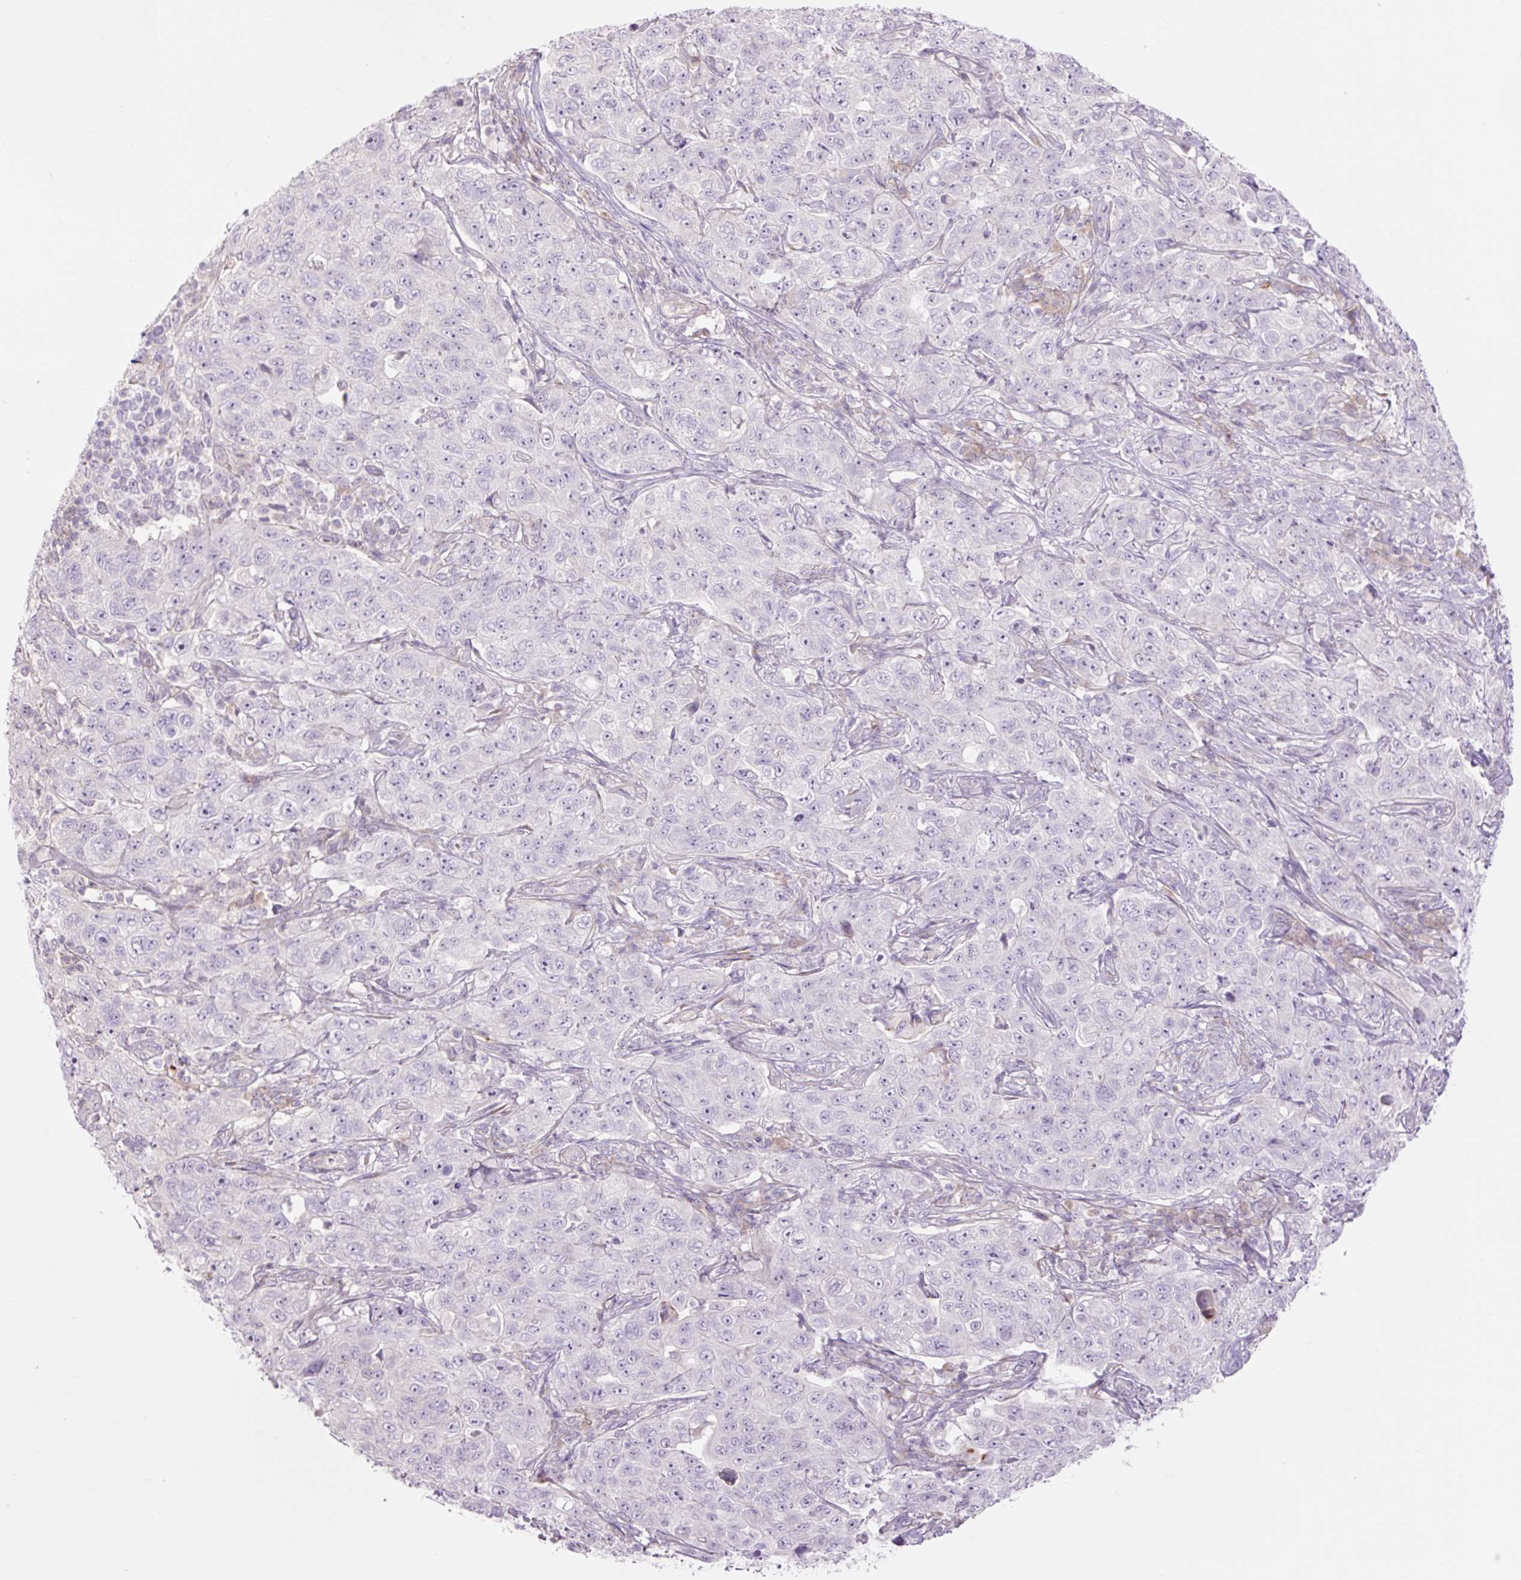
{"staining": {"intensity": "negative", "quantity": "none", "location": "none"}, "tissue": "pancreatic cancer", "cell_type": "Tumor cells", "image_type": "cancer", "snomed": [{"axis": "morphology", "description": "Adenocarcinoma, NOS"}, {"axis": "topography", "description": "Pancreas"}], "caption": "Immunohistochemistry histopathology image of neoplastic tissue: pancreatic adenocarcinoma stained with DAB shows no significant protein positivity in tumor cells.", "gene": "GRID2", "patient": {"sex": "male", "age": 68}}